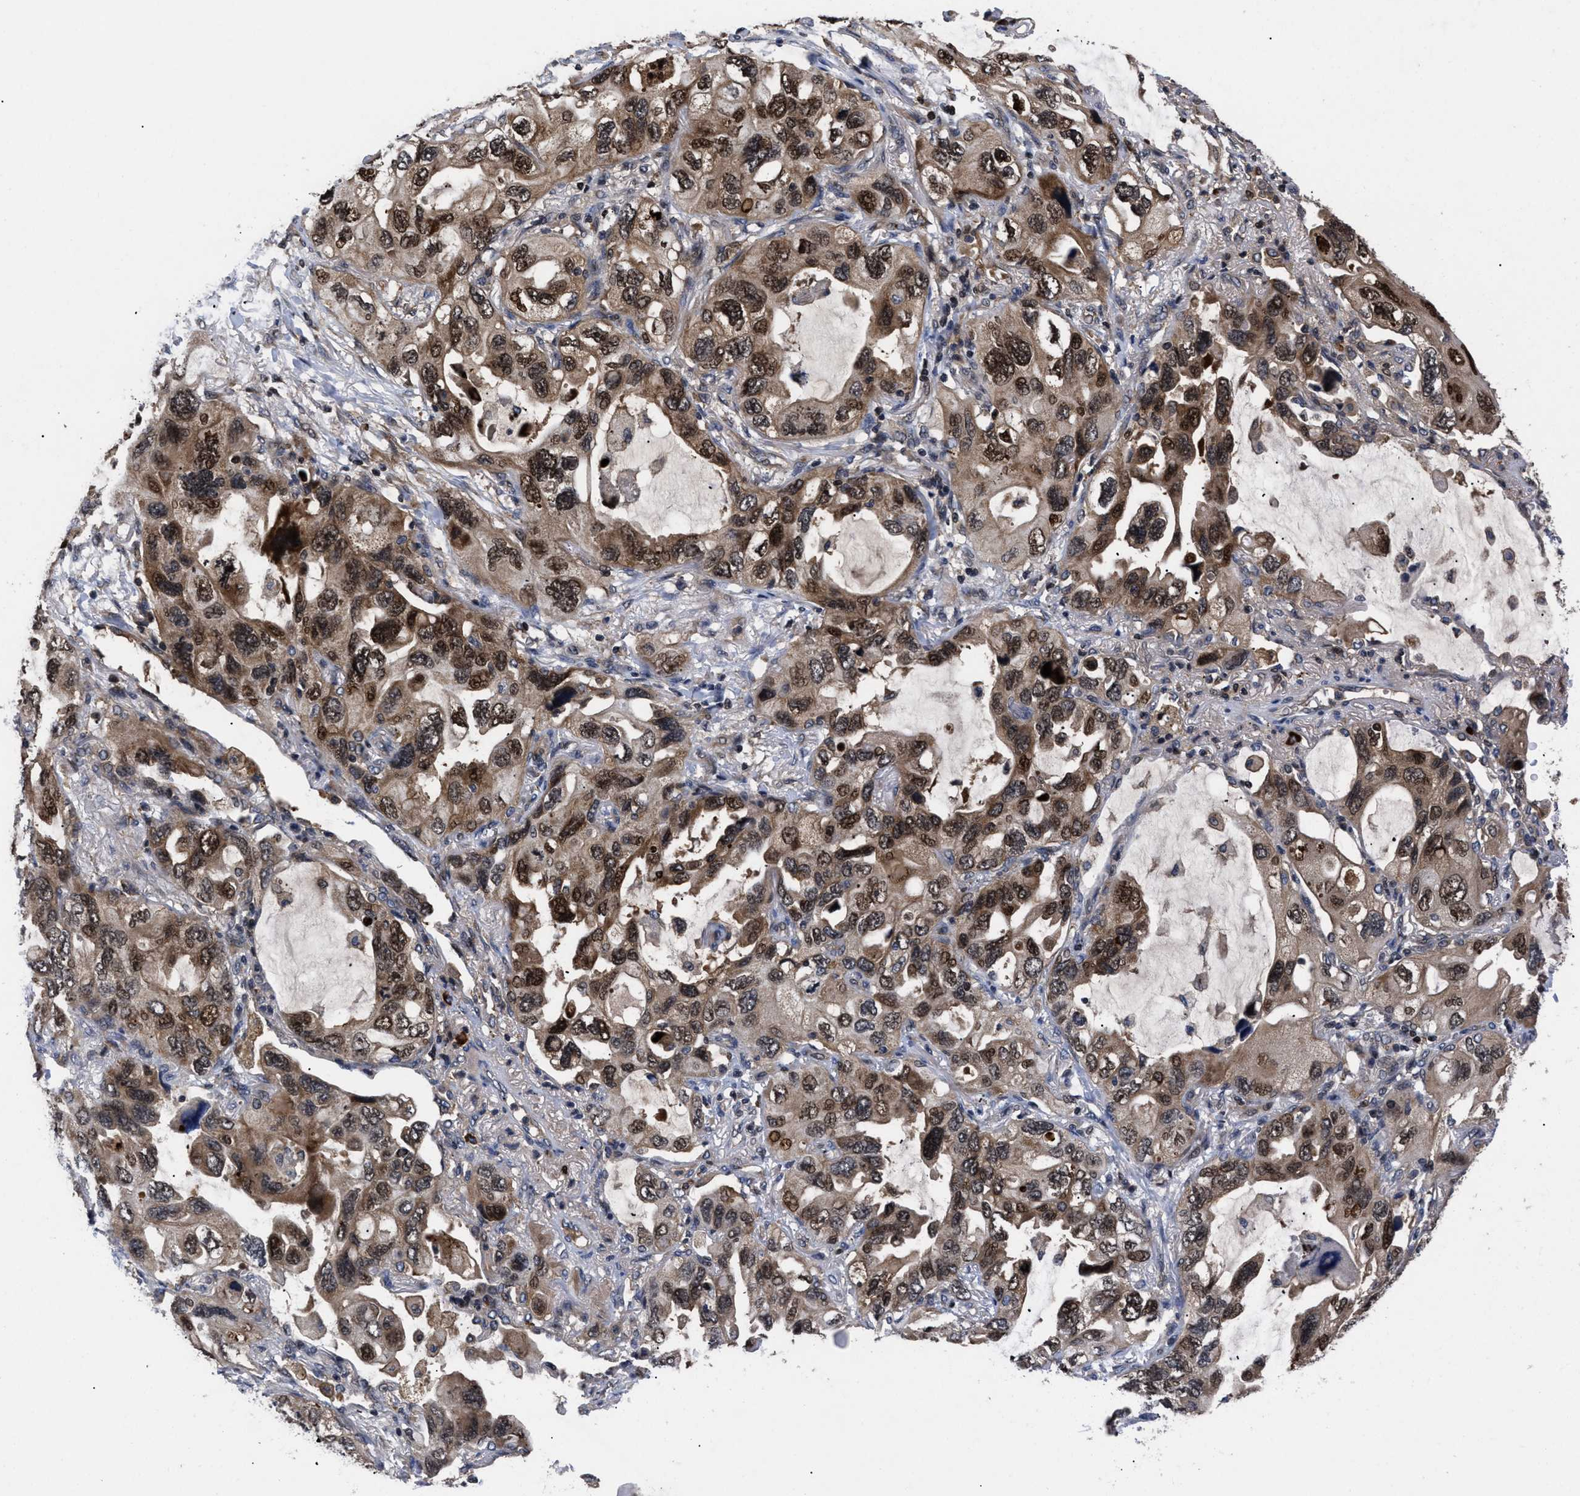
{"staining": {"intensity": "moderate", "quantity": ">75%", "location": "cytoplasmic/membranous,nuclear"}, "tissue": "lung cancer", "cell_type": "Tumor cells", "image_type": "cancer", "snomed": [{"axis": "morphology", "description": "Squamous cell carcinoma, NOS"}, {"axis": "topography", "description": "Lung"}], "caption": "Brown immunohistochemical staining in human squamous cell carcinoma (lung) reveals moderate cytoplasmic/membranous and nuclear staining in about >75% of tumor cells.", "gene": "FAM200A", "patient": {"sex": "female", "age": 73}}